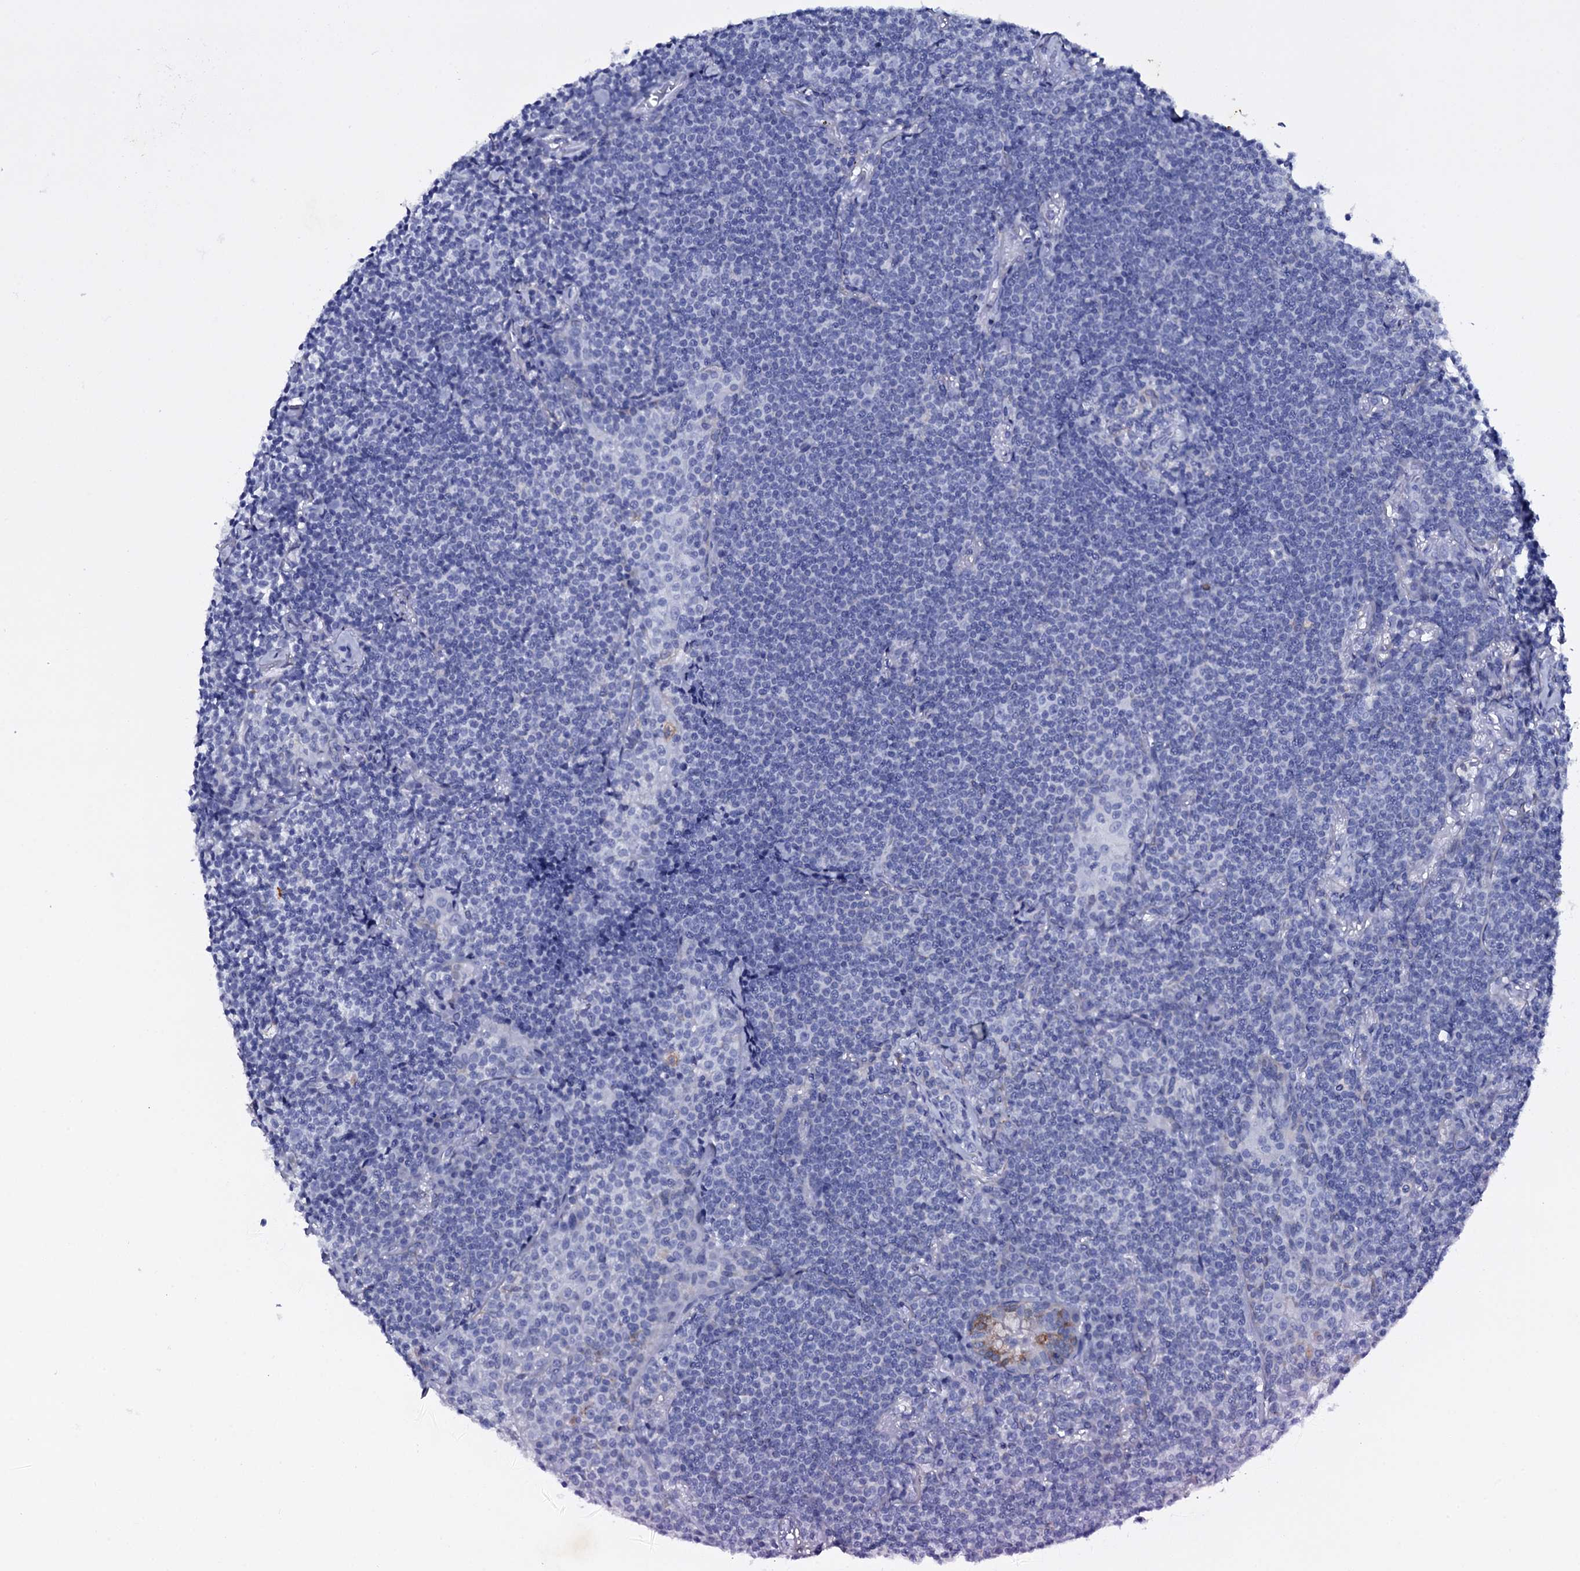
{"staining": {"intensity": "negative", "quantity": "none", "location": "none"}, "tissue": "lymphoma", "cell_type": "Tumor cells", "image_type": "cancer", "snomed": [{"axis": "morphology", "description": "Malignant lymphoma, non-Hodgkin's type, Low grade"}, {"axis": "topography", "description": "Lung"}], "caption": "Immunohistochemistry histopathology image of human malignant lymphoma, non-Hodgkin's type (low-grade) stained for a protein (brown), which demonstrates no staining in tumor cells.", "gene": "ITPRID2", "patient": {"sex": "female", "age": 71}}